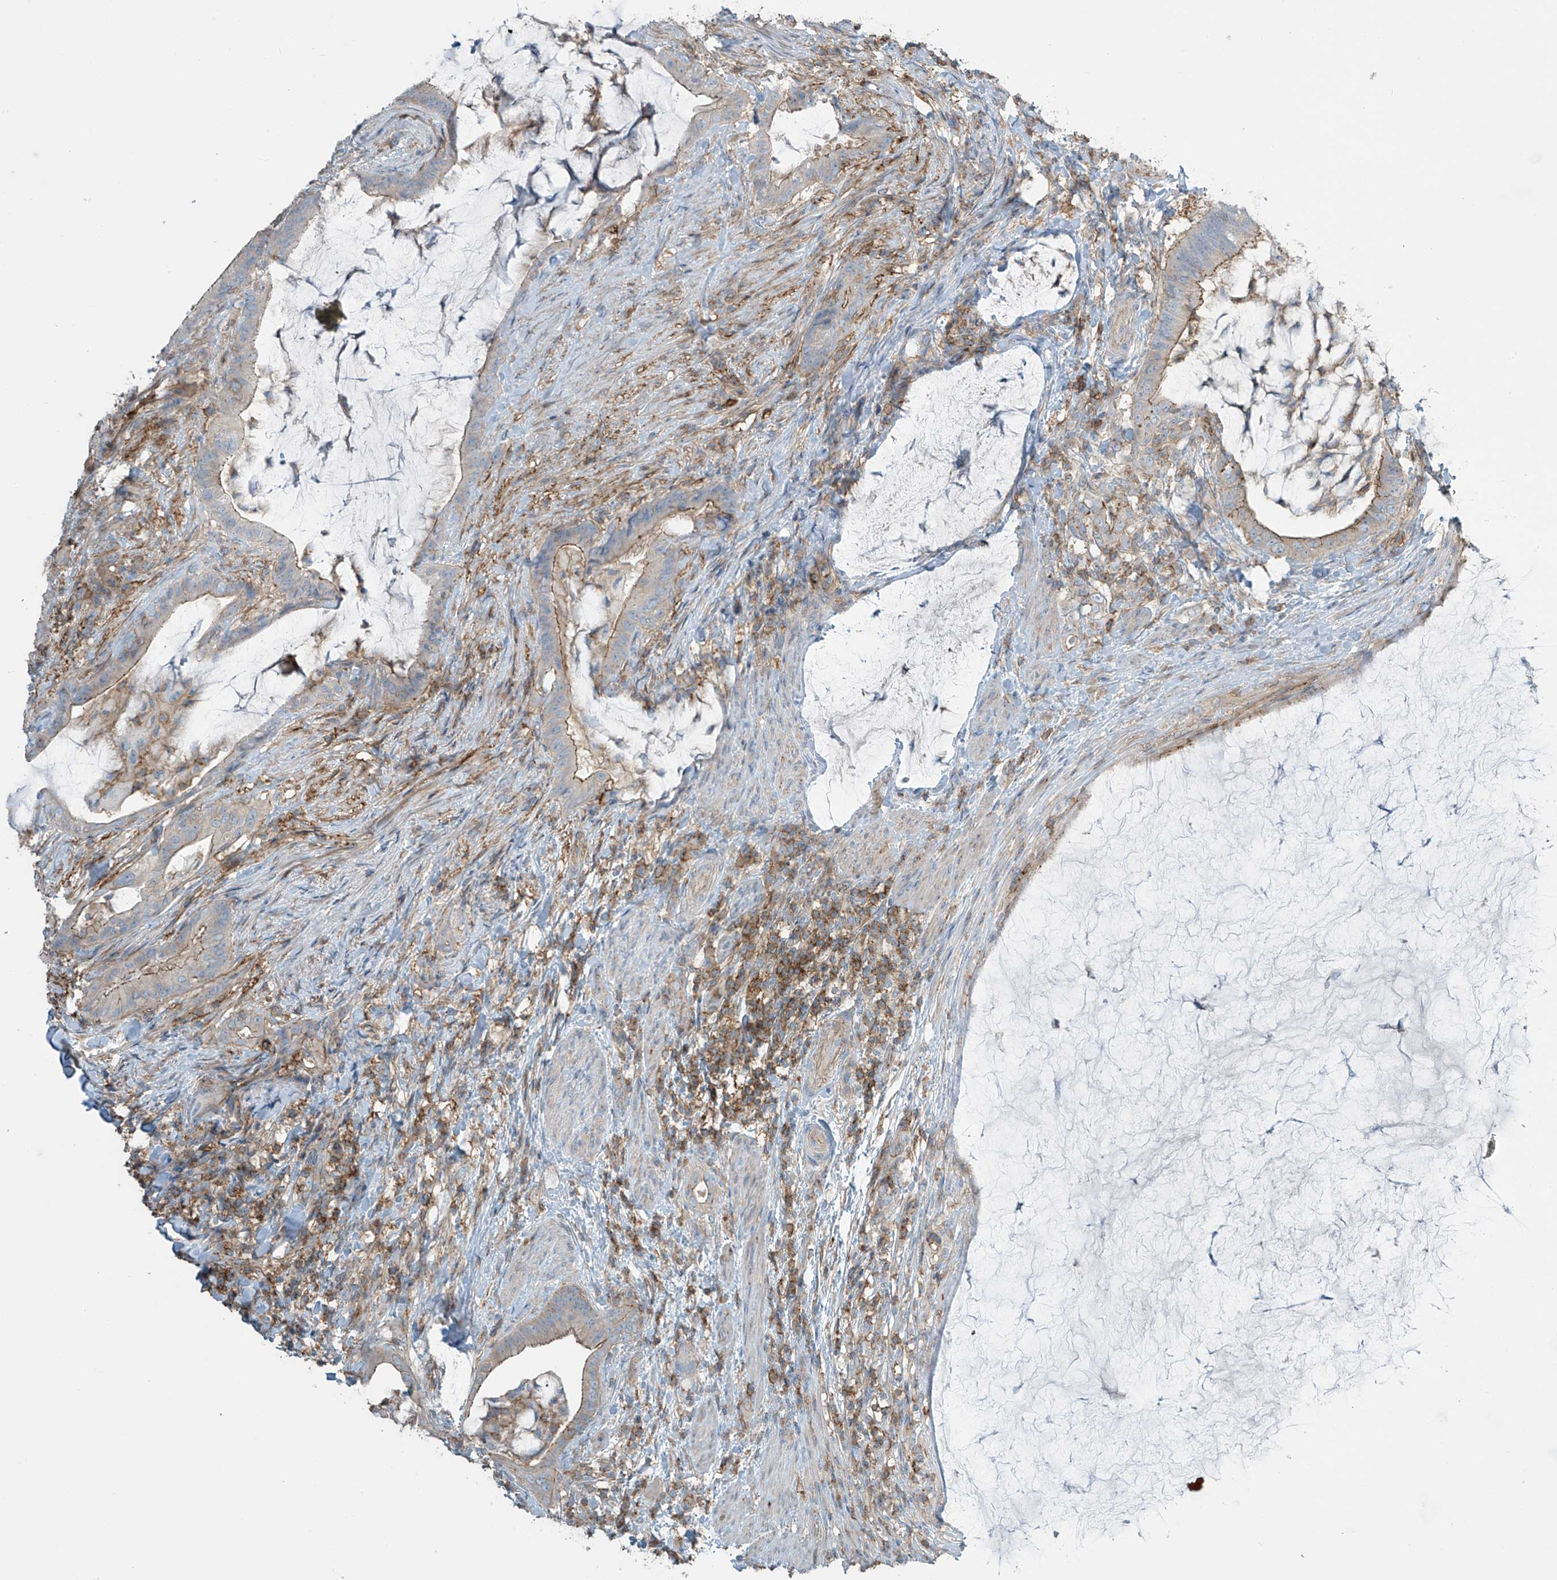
{"staining": {"intensity": "weak", "quantity": "25%-75%", "location": "cytoplasmic/membranous"}, "tissue": "colorectal cancer", "cell_type": "Tumor cells", "image_type": "cancer", "snomed": [{"axis": "morphology", "description": "Adenocarcinoma, NOS"}, {"axis": "topography", "description": "Colon"}], "caption": "There is low levels of weak cytoplasmic/membranous expression in tumor cells of colorectal cancer (adenocarcinoma), as demonstrated by immunohistochemical staining (brown color).", "gene": "SLC9A2", "patient": {"sex": "female", "age": 66}}